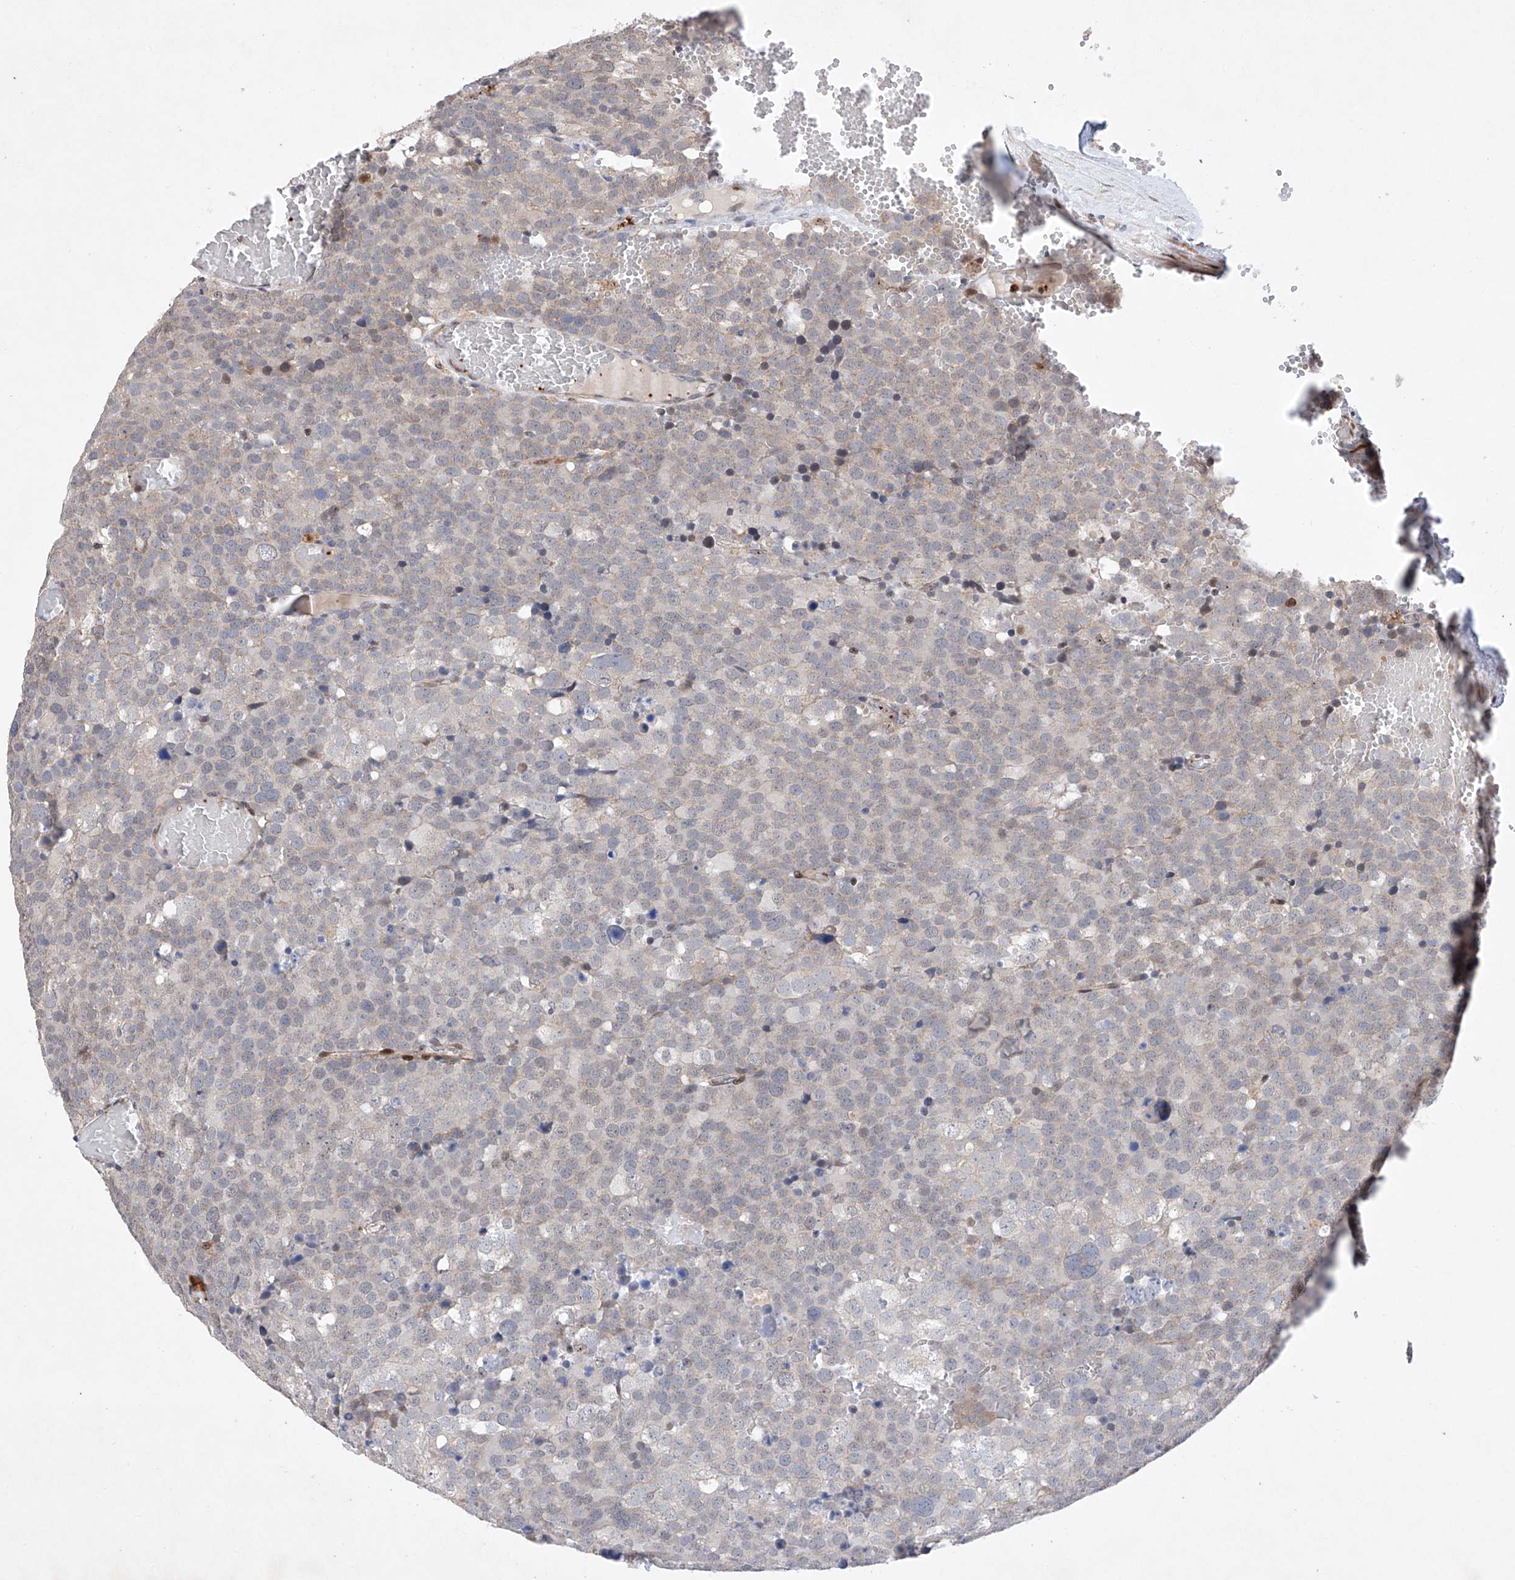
{"staining": {"intensity": "negative", "quantity": "none", "location": "none"}, "tissue": "testis cancer", "cell_type": "Tumor cells", "image_type": "cancer", "snomed": [{"axis": "morphology", "description": "Seminoma, NOS"}, {"axis": "topography", "description": "Testis"}], "caption": "High magnification brightfield microscopy of seminoma (testis) stained with DAB (3,3'-diaminobenzidine) (brown) and counterstained with hematoxylin (blue): tumor cells show no significant positivity.", "gene": "AFG1L", "patient": {"sex": "male", "age": 71}}